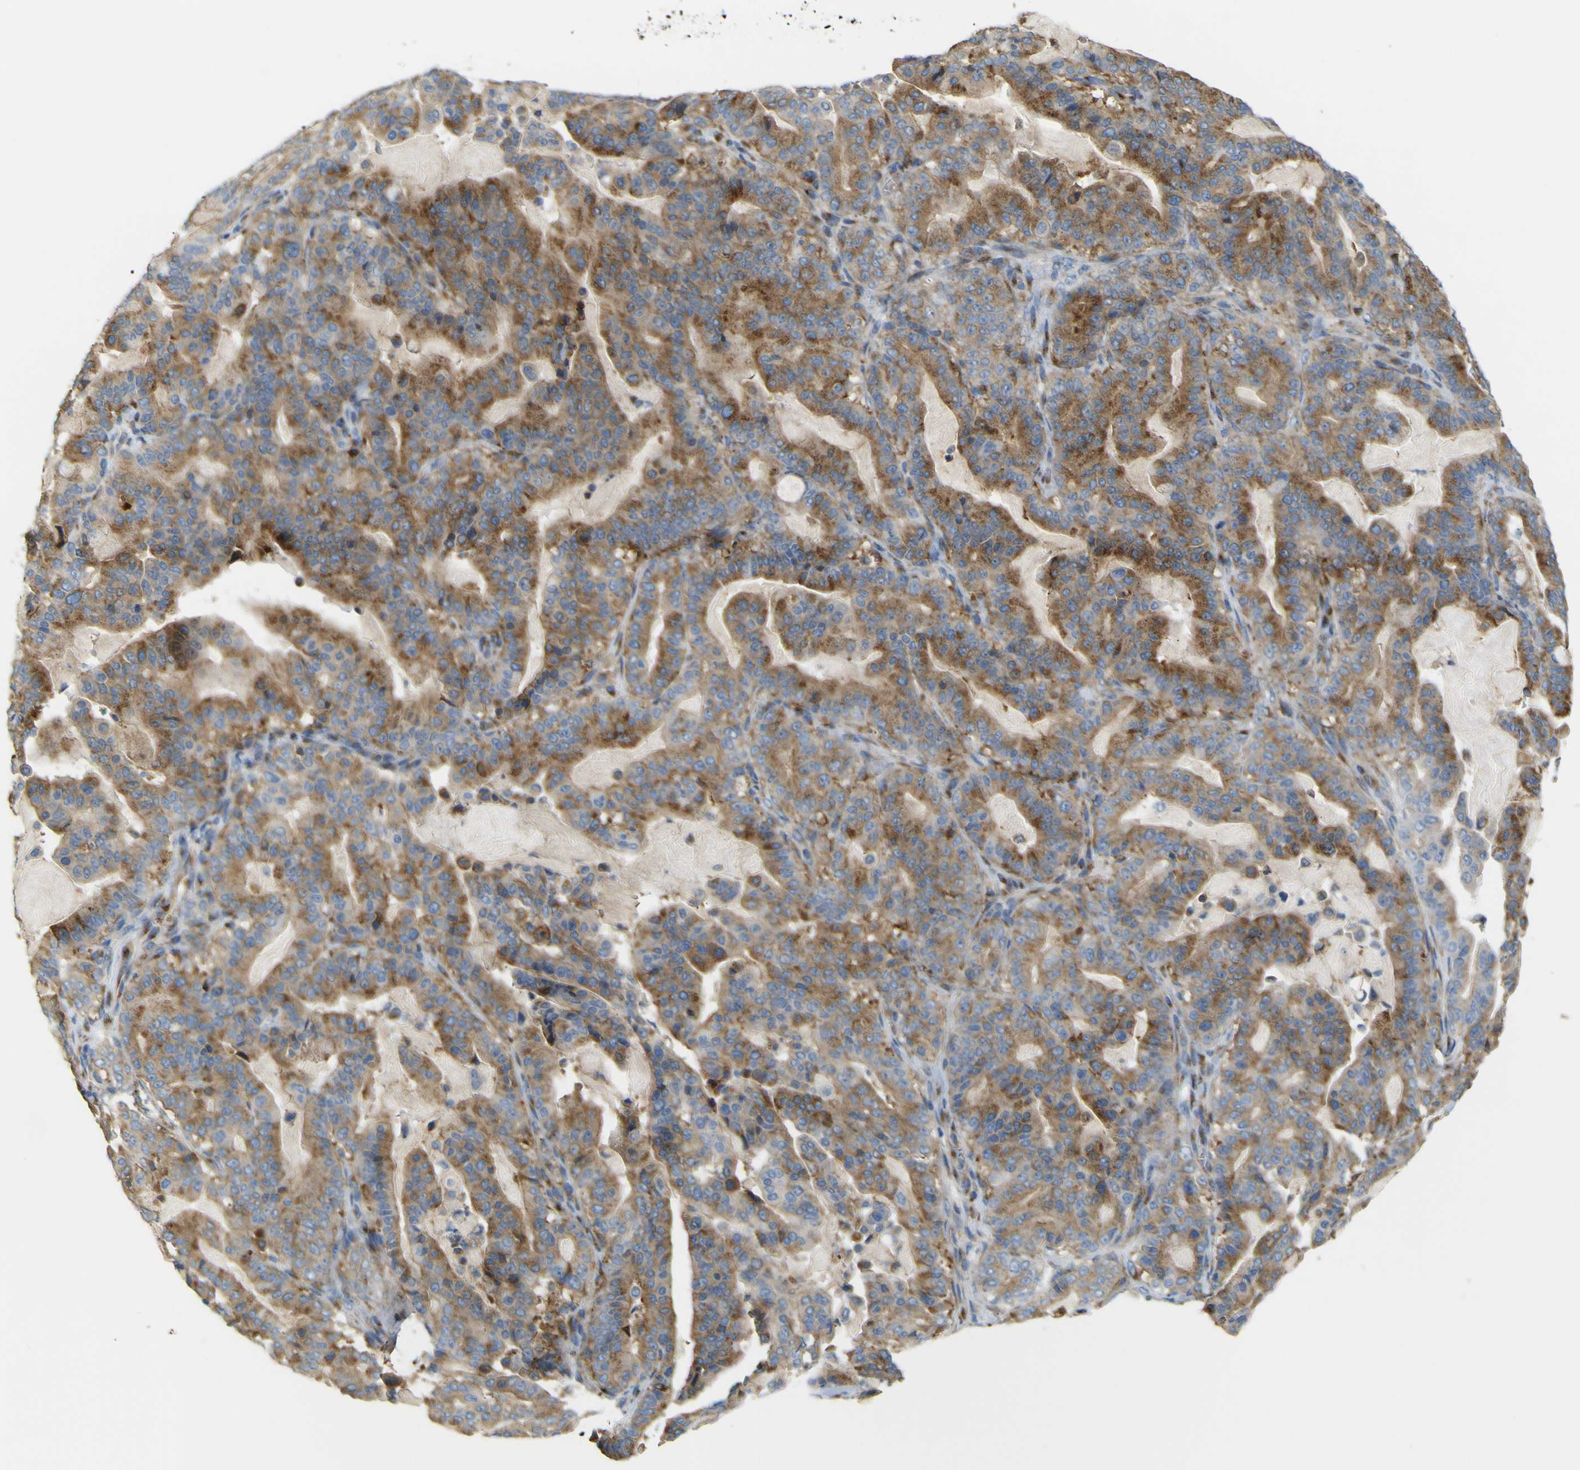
{"staining": {"intensity": "moderate", "quantity": ">75%", "location": "cytoplasmic/membranous"}, "tissue": "pancreatic cancer", "cell_type": "Tumor cells", "image_type": "cancer", "snomed": [{"axis": "morphology", "description": "Adenocarcinoma, NOS"}, {"axis": "topography", "description": "Pancreas"}], "caption": "There is medium levels of moderate cytoplasmic/membranous positivity in tumor cells of pancreatic adenocarcinoma, as demonstrated by immunohistochemical staining (brown color).", "gene": "IGF2R", "patient": {"sex": "male", "age": 63}}